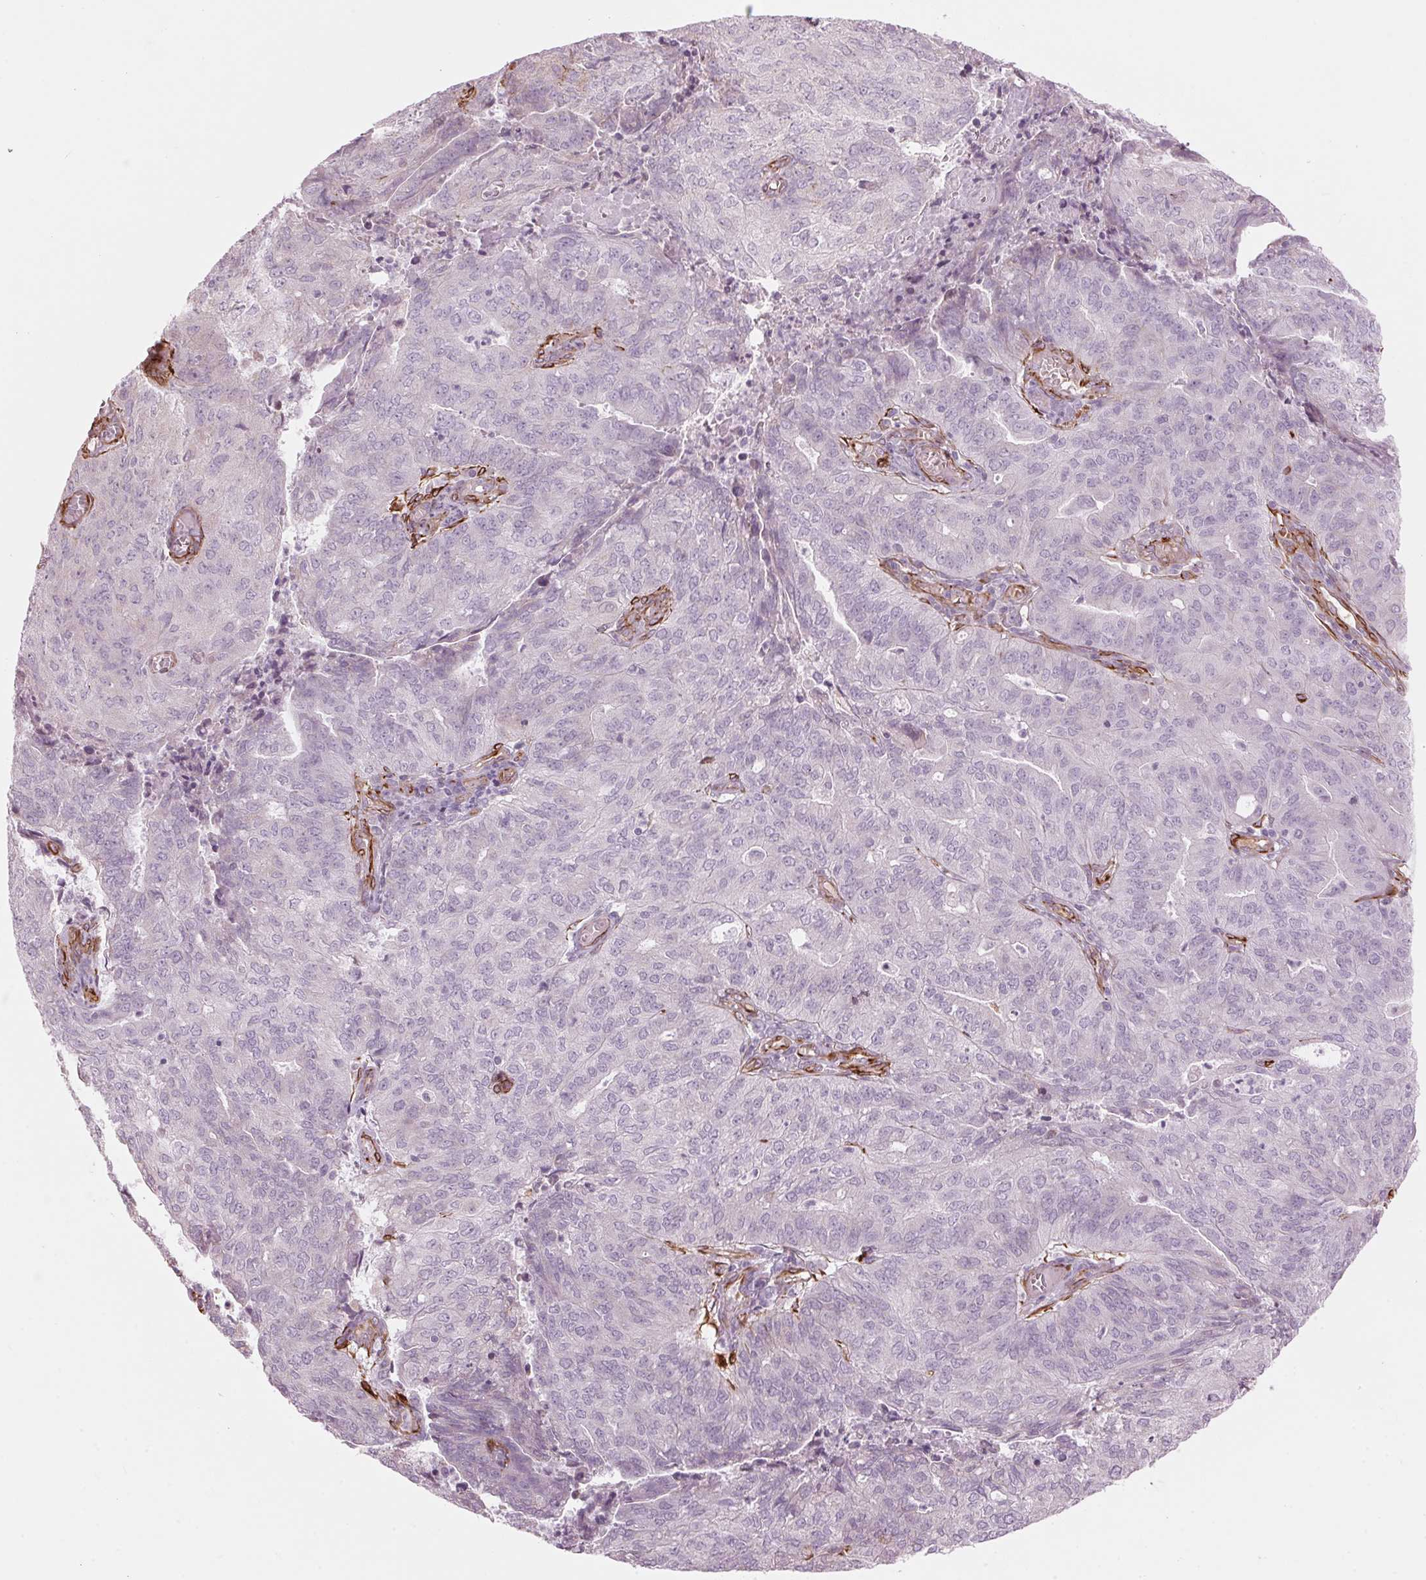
{"staining": {"intensity": "negative", "quantity": "none", "location": "none"}, "tissue": "endometrial cancer", "cell_type": "Tumor cells", "image_type": "cancer", "snomed": [{"axis": "morphology", "description": "Adenocarcinoma, NOS"}, {"axis": "topography", "description": "Endometrium"}], "caption": "An immunohistochemistry histopathology image of endometrial cancer (adenocarcinoma) is shown. There is no staining in tumor cells of endometrial cancer (adenocarcinoma).", "gene": "CLPS", "patient": {"sex": "female", "age": 82}}